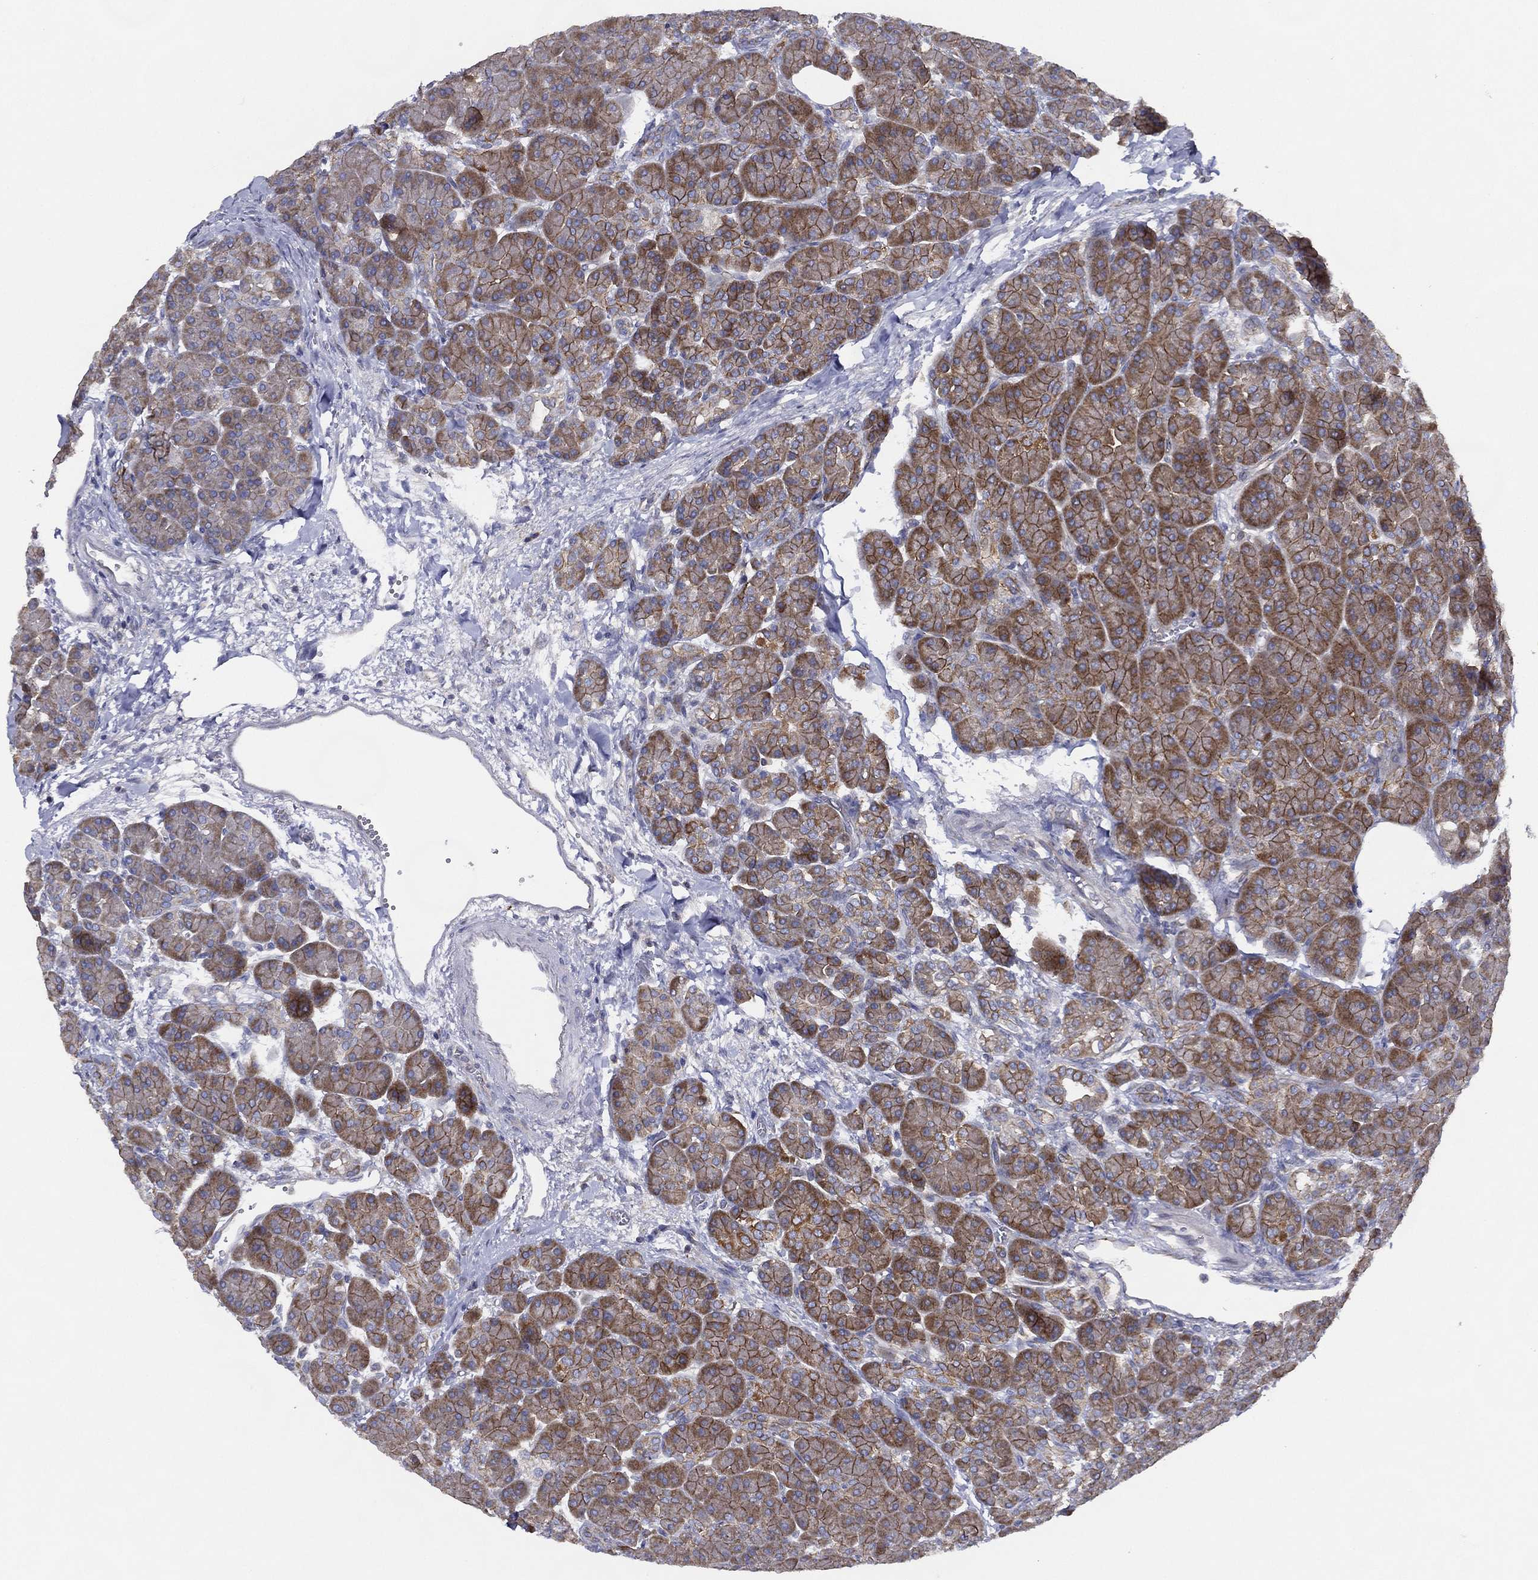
{"staining": {"intensity": "moderate", "quantity": ">75%", "location": "cytoplasmic/membranous"}, "tissue": "pancreas", "cell_type": "Exocrine glandular cells", "image_type": "normal", "snomed": [{"axis": "morphology", "description": "Normal tissue, NOS"}, {"axis": "topography", "description": "Pancreas"}], "caption": "This histopathology image reveals immunohistochemistry (IHC) staining of benign human pancreas, with medium moderate cytoplasmic/membranous positivity in about >75% of exocrine glandular cells.", "gene": "ZNF223", "patient": {"sex": "female", "age": 63}}